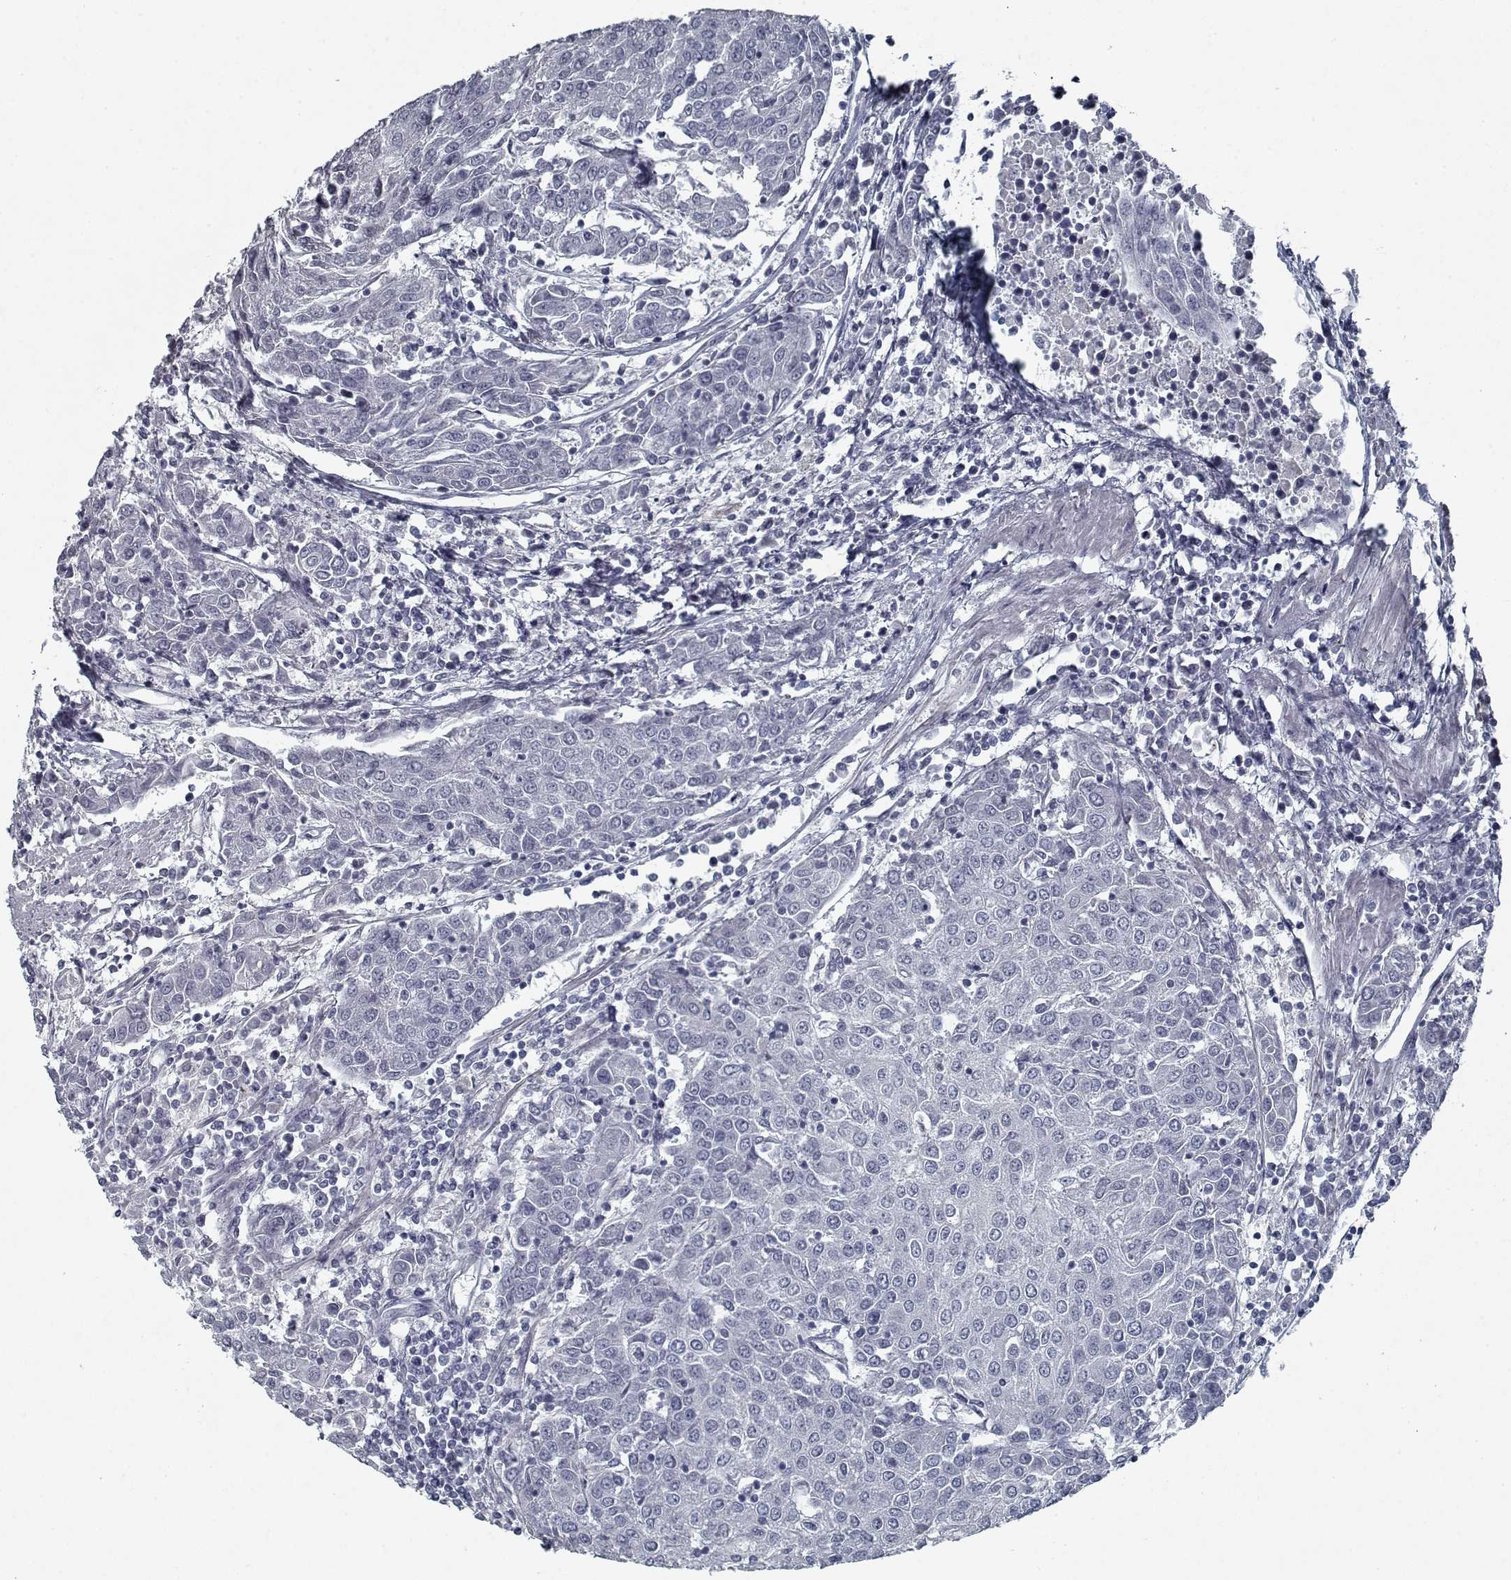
{"staining": {"intensity": "negative", "quantity": "none", "location": "none"}, "tissue": "urothelial cancer", "cell_type": "Tumor cells", "image_type": "cancer", "snomed": [{"axis": "morphology", "description": "Urothelial carcinoma, High grade"}, {"axis": "topography", "description": "Urinary bladder"}], "caption": "There is no significant positivity in tumor cells of urothelial cancer.", "gene": "GAD2", "patient": {"sex": "female", "age": 85}}